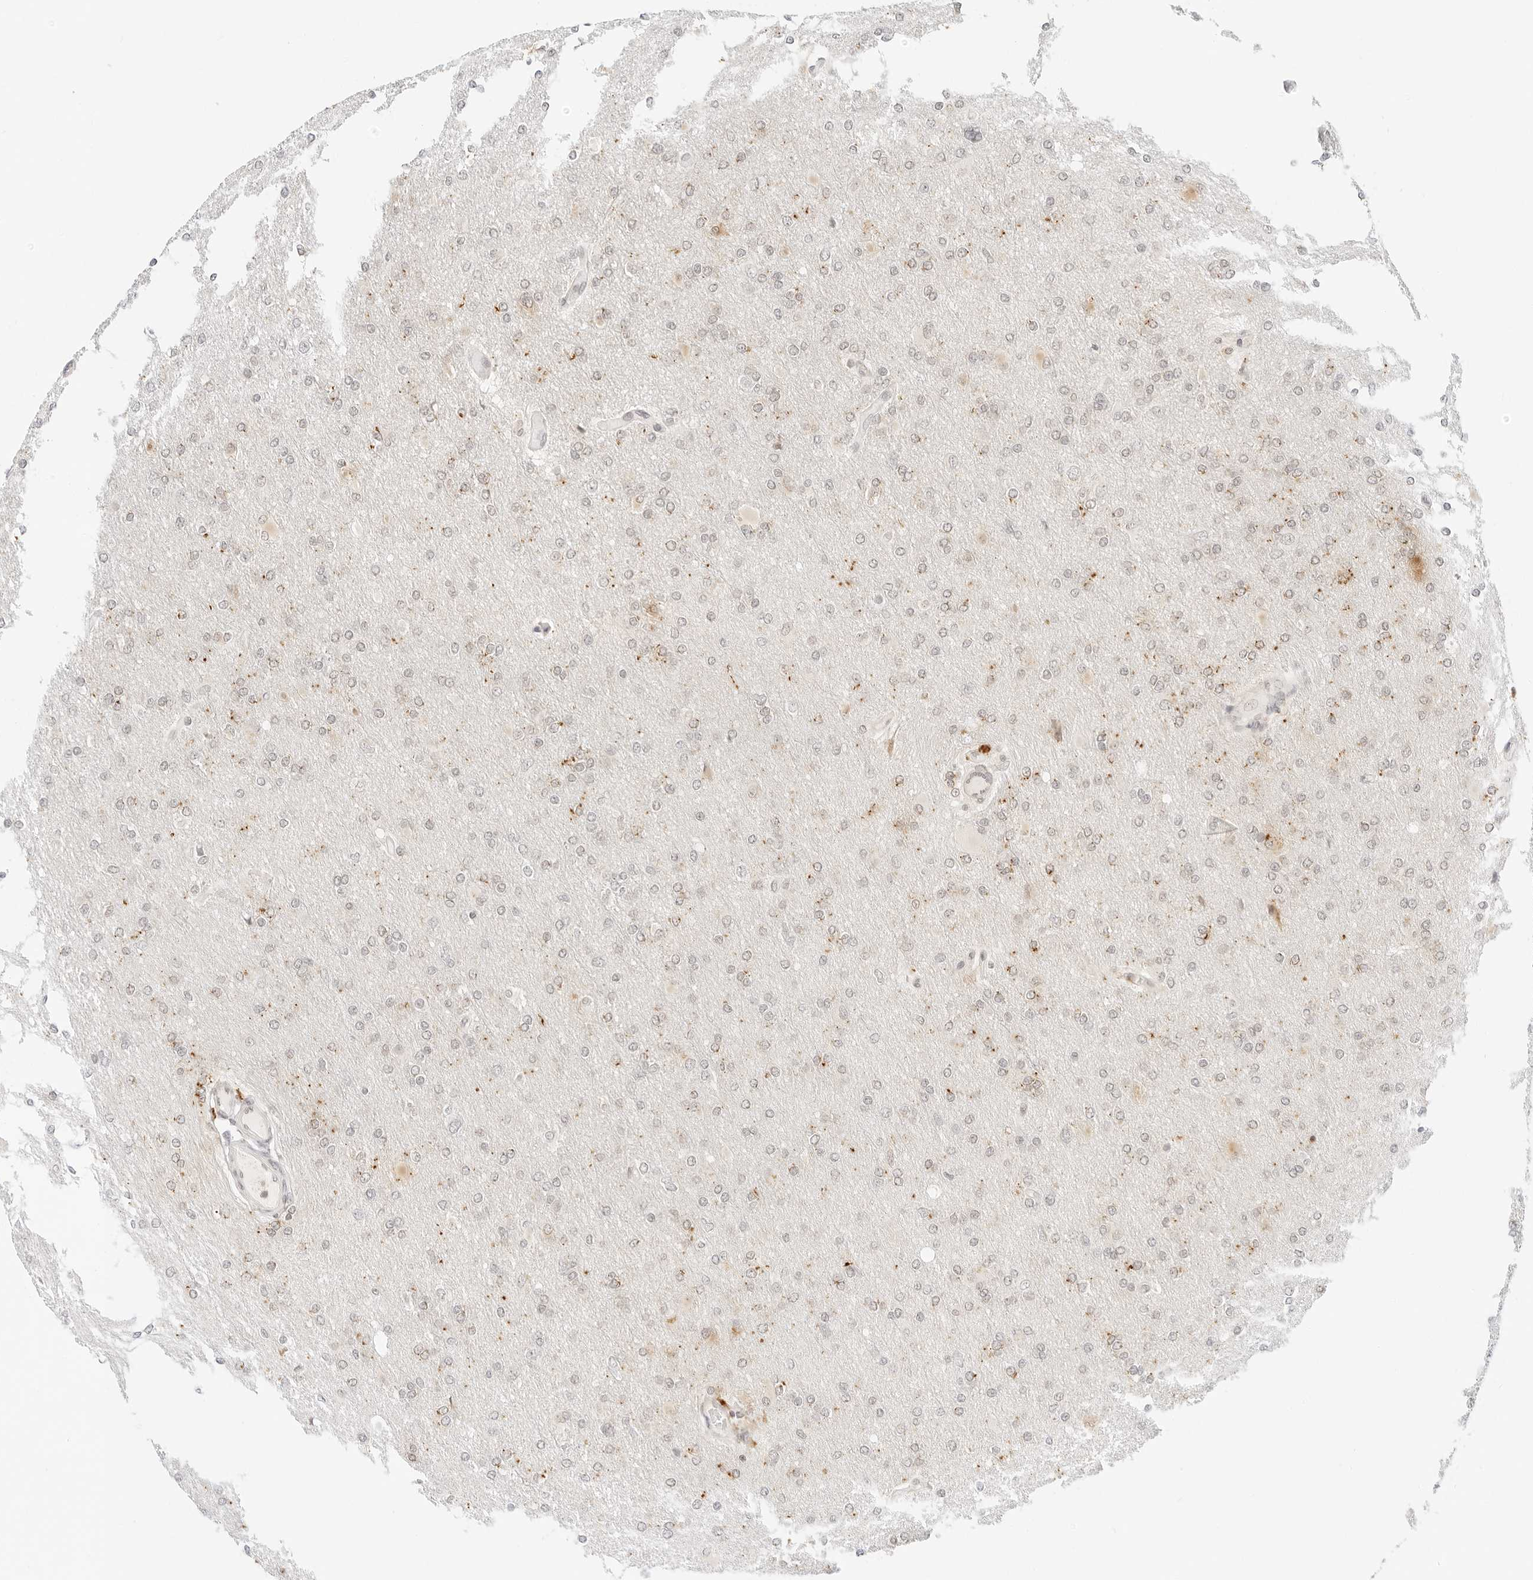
{"staining": {"intensity": "moderate", "quantity": "<25%", "location": "cytoplasmic/membranous"}, "tissue": "glioma", "cell_type": "Tumor cells", "image_type": "cancer", "snomed": [{"axis": "morphology", "description": "Glioma, malignant, High grade"}, {"axis": "topography", "description": "Cerebral cortex"}], "caption": "Brown immunohistochemical staining in human malignant glioma (high-grade) shows moderate cytoplasmic/membranous staining in about <25% of tumor cells.", "gene": "POLR3C", "patient": {"sex": "female", "age": 36}}